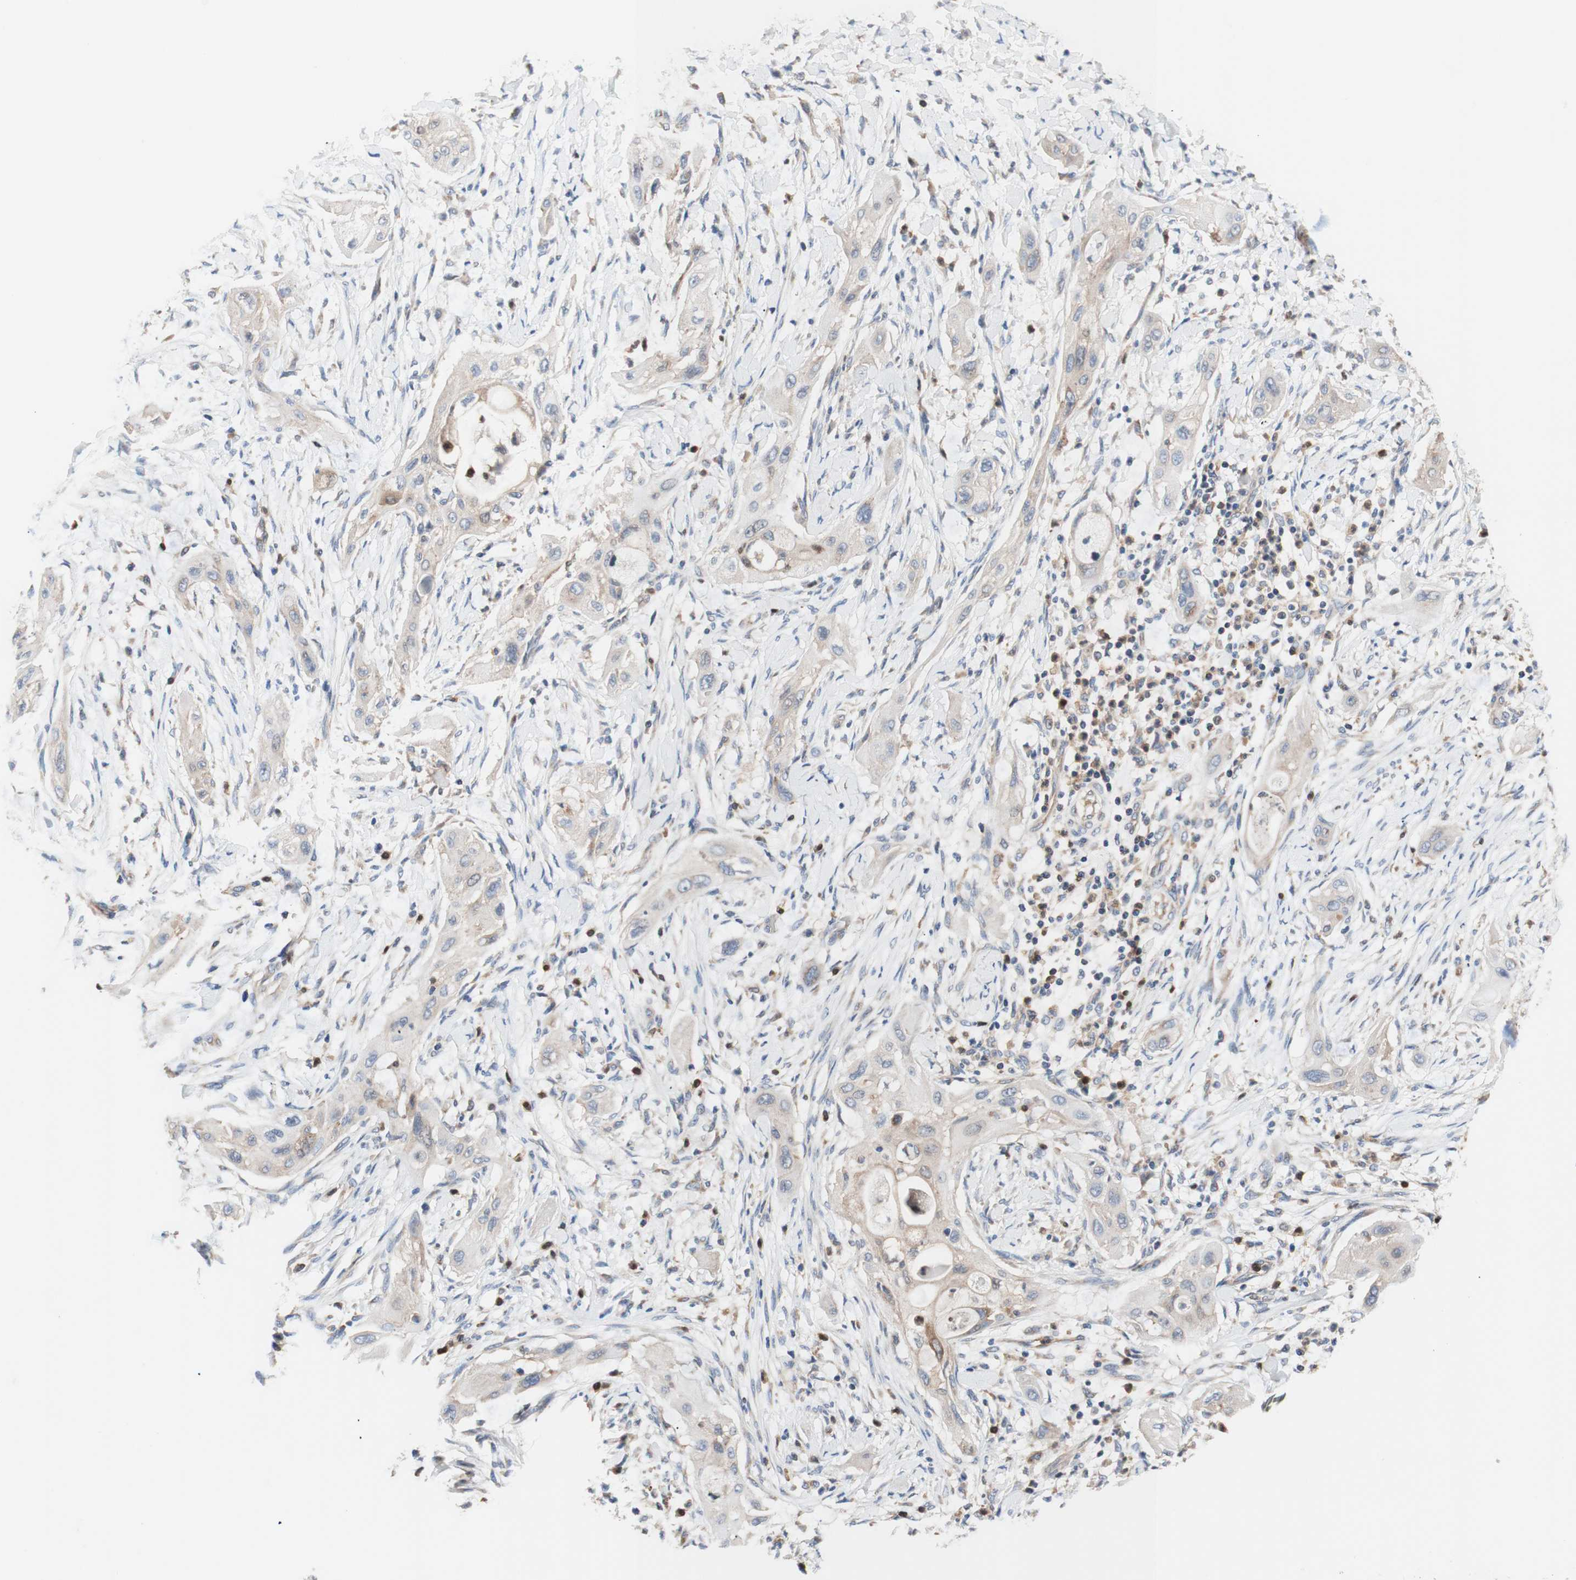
{"staining": {"intensity": "weak", "quantity": "<25%", "location": "cytoplasmic/membranous"}, "tissue": "lung cancer", "cell_type": "Tumor cells", "image_type": "cancer", "snomed": [{"axis": "morphology", "description": "Squamous cell carcinoma, NOS"}, {"axis": "topography", "description": "Lung"}], "caption": "Lung cancer (squamous cell carcinoma) was stained to show a protein in brown. There is no significant staining in tumor cells. (IHC, brightfield microscopy, high magnification).", "gene": "FMR1", "patient": {"sex": "female", "age": 47}}